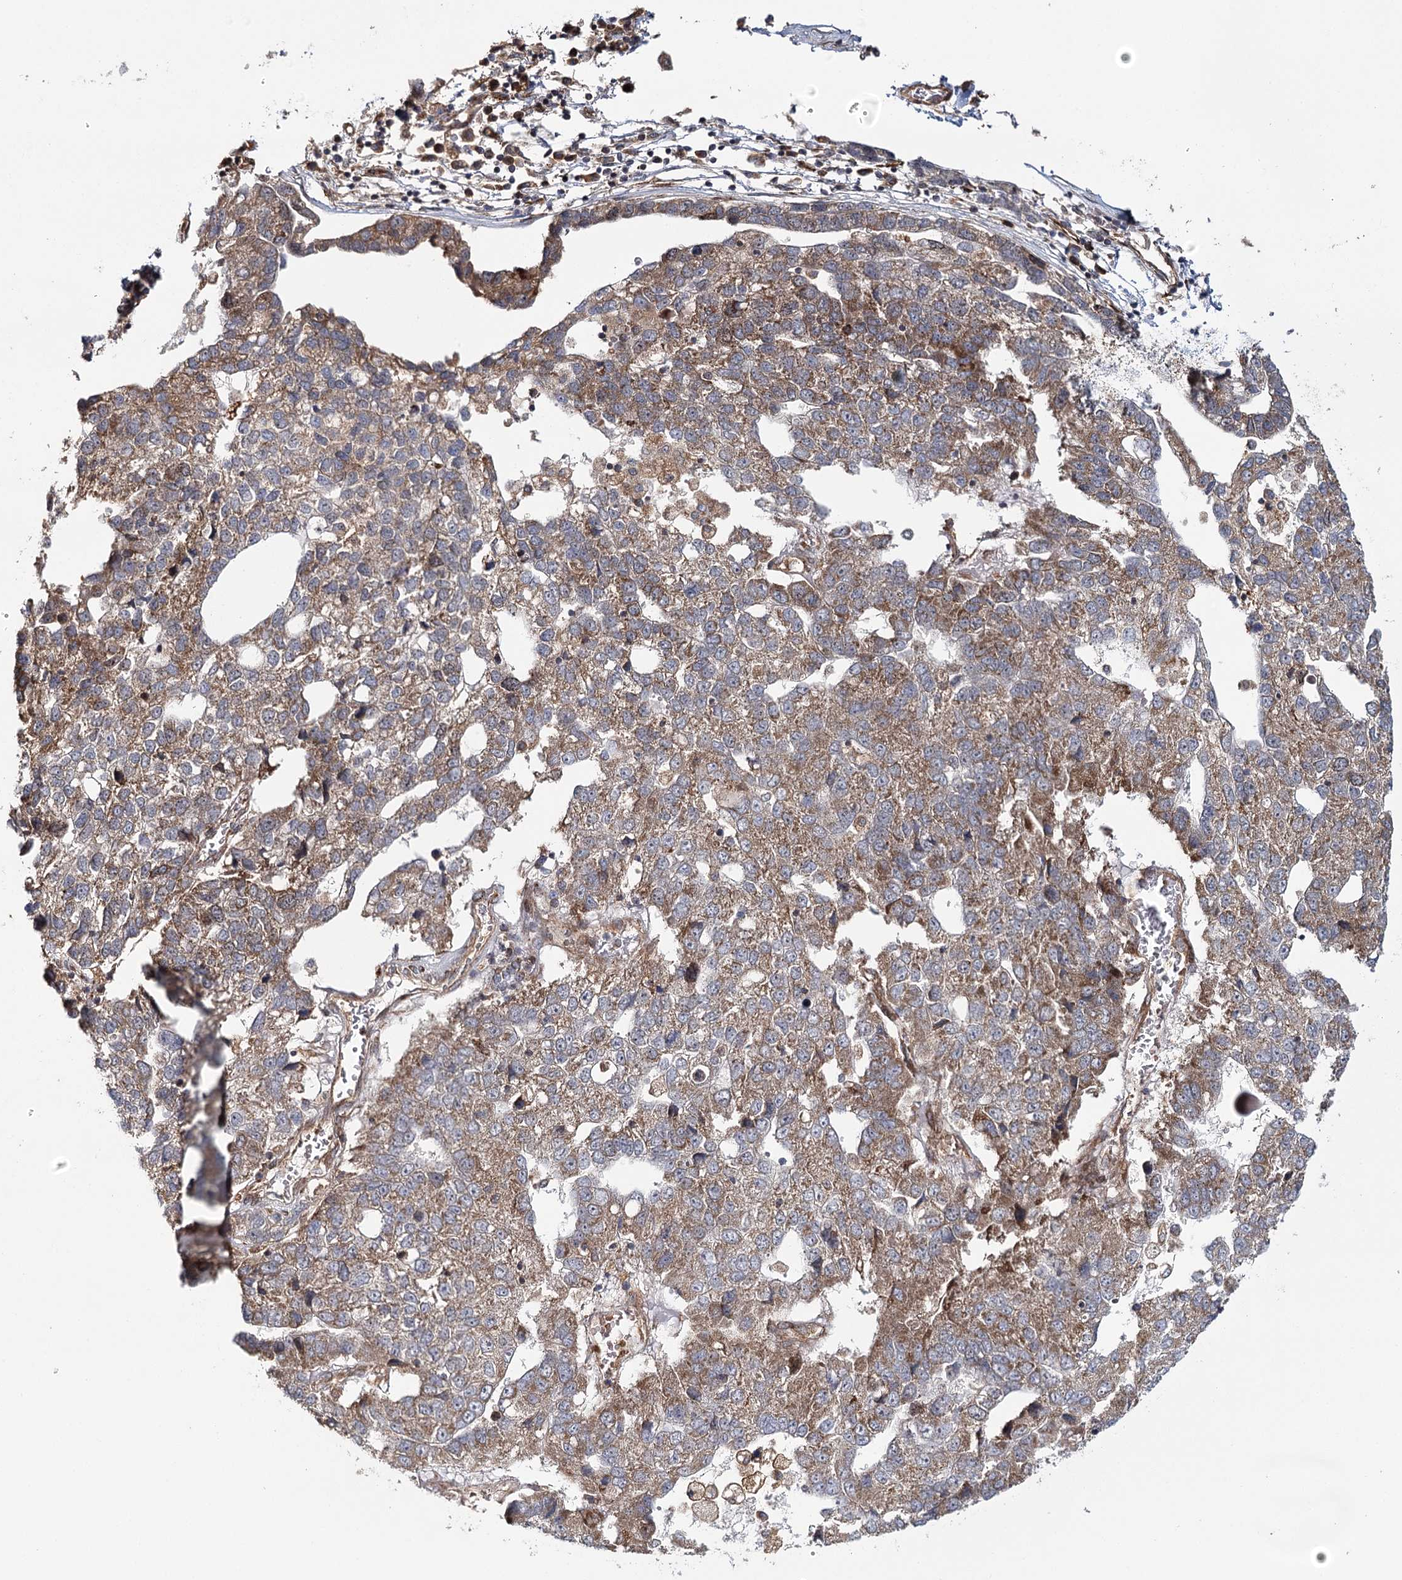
{"staining": {"intensity": "moderate", "quantity": ">75%", "location": "cytoplasmic/membranous"}, "tissue": "pancreatic cancer", "cell_type": "Tumor cells", "image_type": "cancer", "snomed": [{"axis": "morphology", "description": "Adenocarcinoma, NOS"}, {"axis": "topography", "description": "Pancreas"}], "caption": "The photomicrograph demonstrates a brown stain indicating the presence of a protein in the cytoplasmic/membranous of tumor cells in pancreatic cancer.", "gene": "MKNK1", "patient": {"sex": "female", "age": 61}}